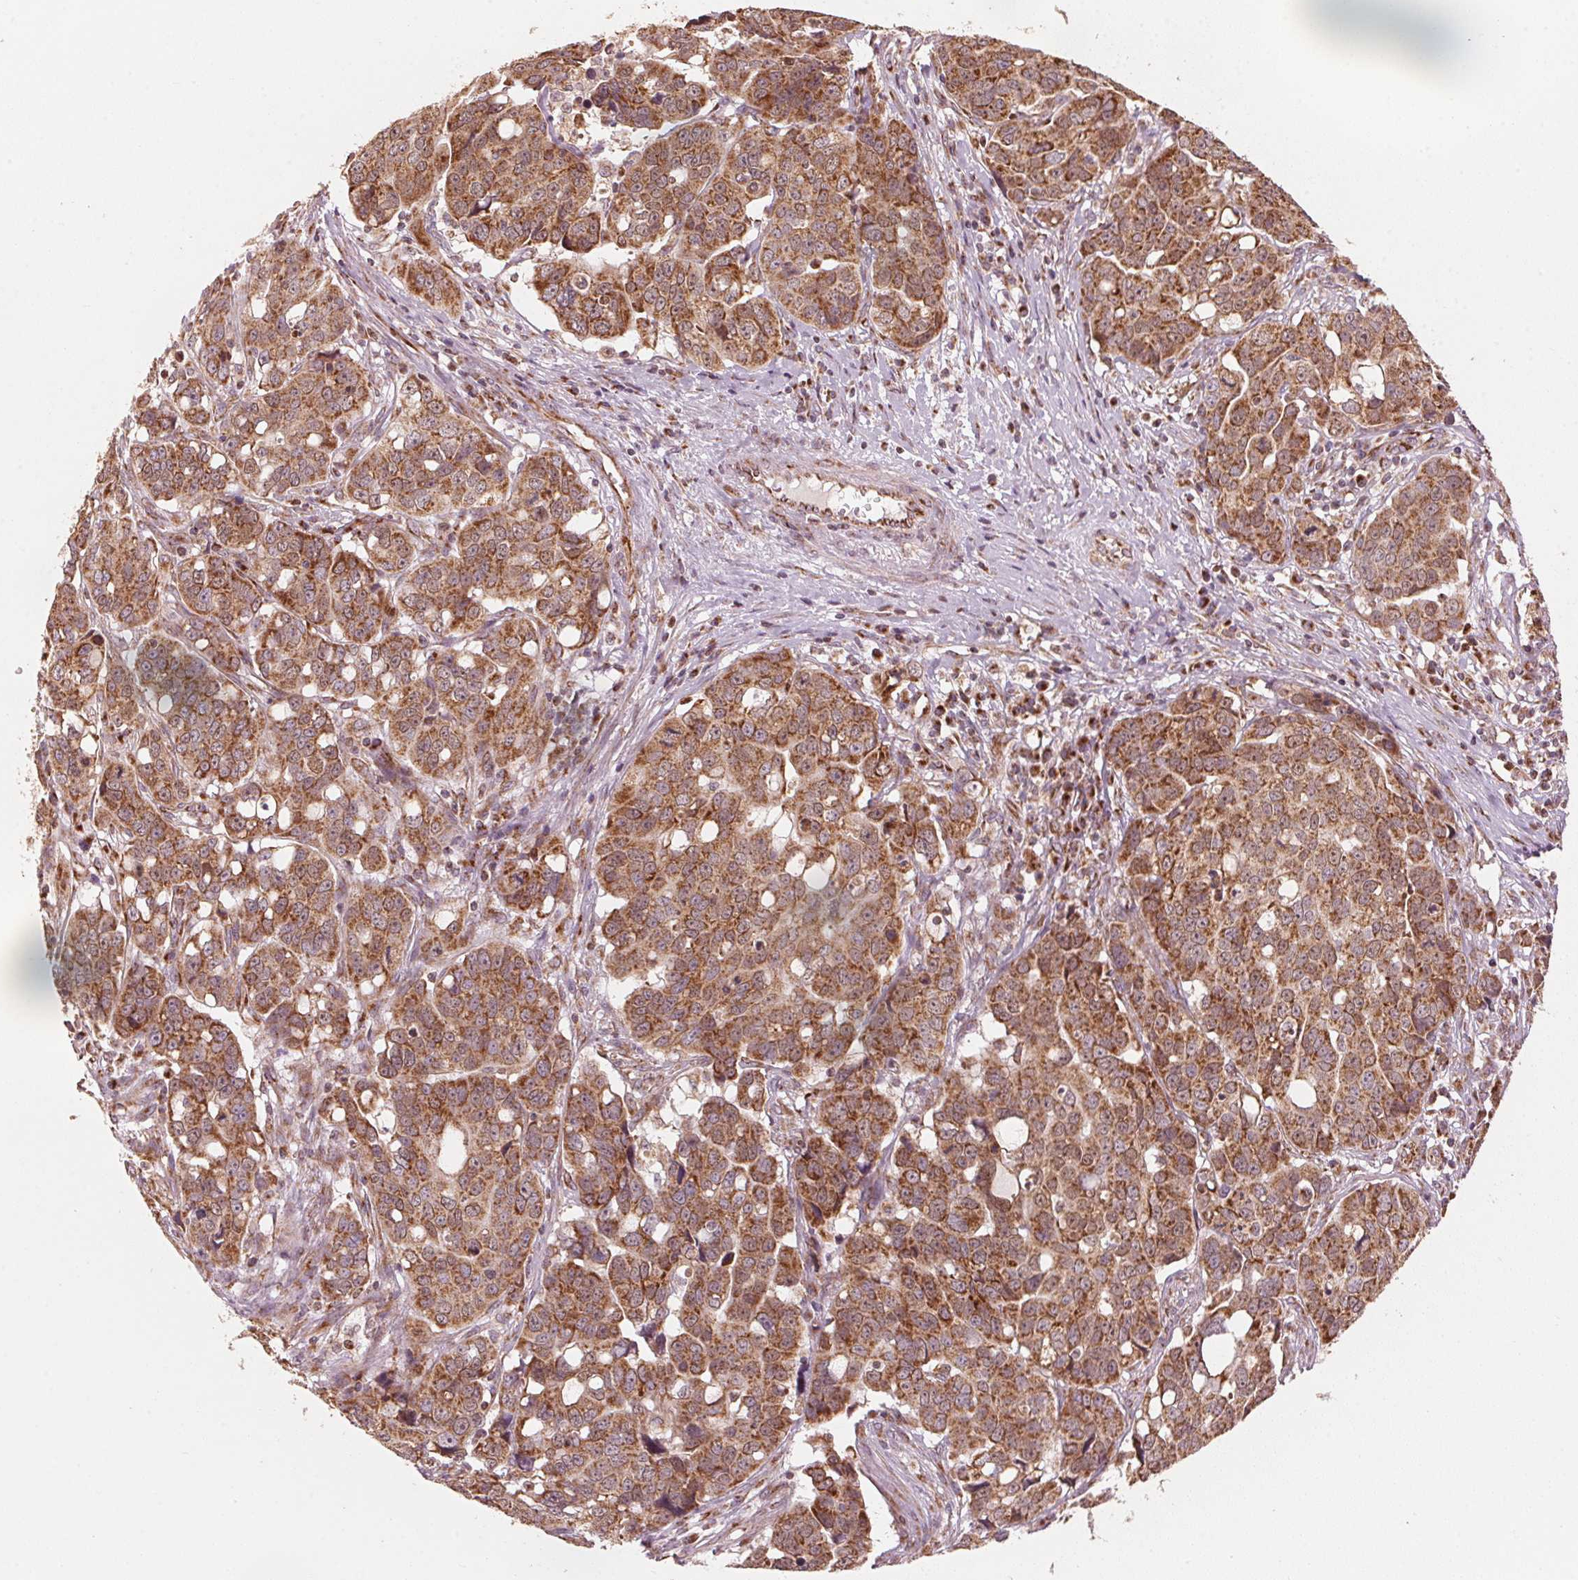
{"staining": {"intensity": "moderate", "quantity": ">75%", "location": "cytoplasmic/membranous"}, "tissue": "ovarian cancer", "cell_type": "Tumor cells", "image_type": "cancer", "snomed": [{"axis": "morphology", "description": "Carcinoma, endometroid"}, {"axis": "topography", "description": "Ovary"}], "caption": "The immunohistochemical stain highlights moderate cytoplasmic/membranous positivity in tumor cells of ovarian cancer tissue.", "gene": "TOMM70", "patient": {"sex": "female", "age": 78}}